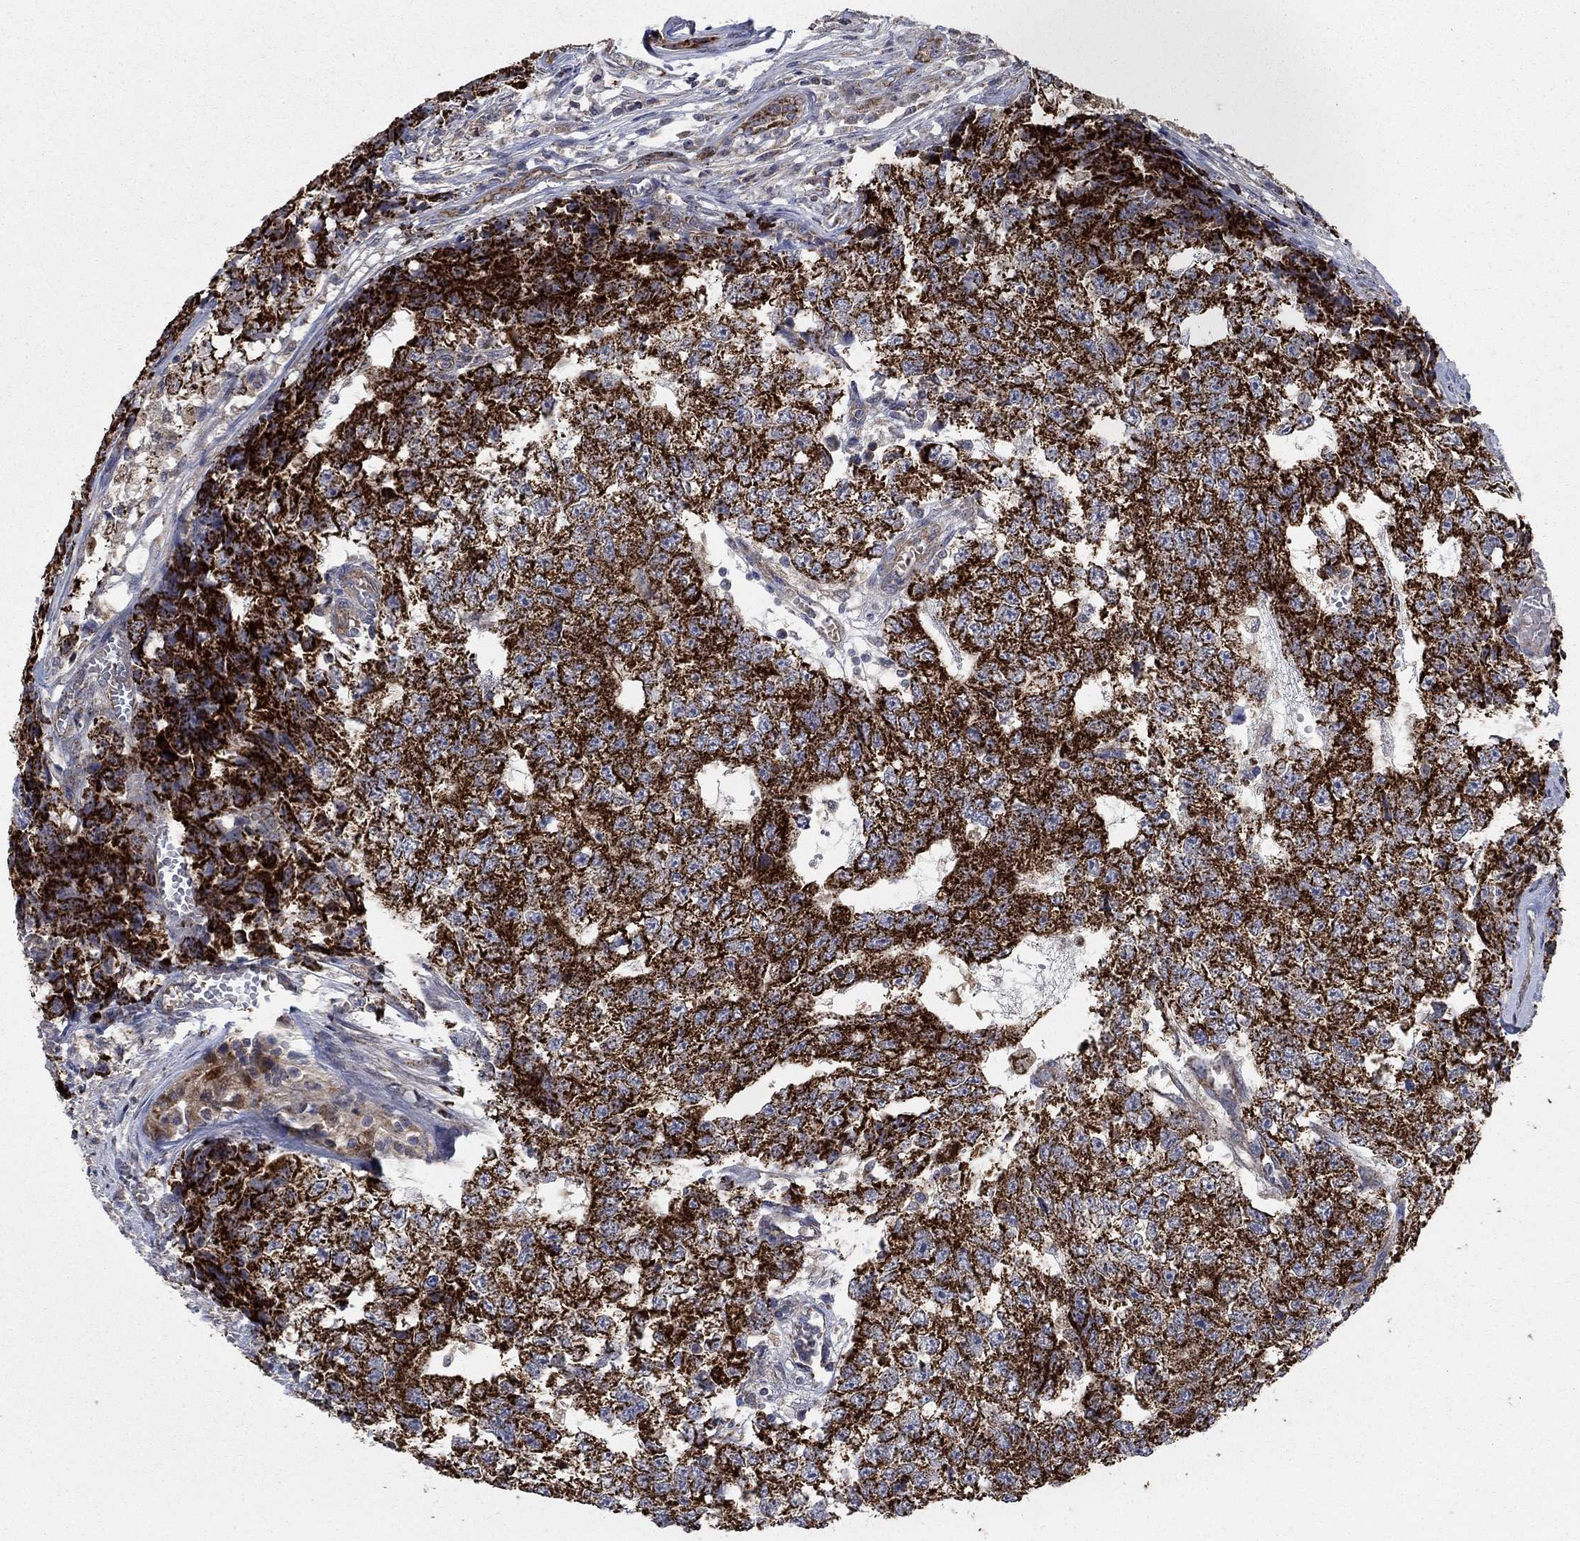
{"staining": {"intensity": "strong", "quantity": ">75%", "location": "cytoplasmic/membranous"}, "tissue": "testis cancer", "cell_type": "Tumor cells", "image_type": "cancer", "snomed": [{"axis": "morphology", "description": "Seminoma, NOS"}, {"axis": "morphology", "description": "Carcinoma, Embryonal, NOS"}, {"axis": "topography", "description": "Testis"}], "caption": "Immunohistochemical staining of human testis cancer (embryonal carcinoma) exhibits strong cytoplasmic/membranous protein positivity in about >75% of tumor cells.", "gene": "NME7", "patient": {"sex": "male", "age": 22}}